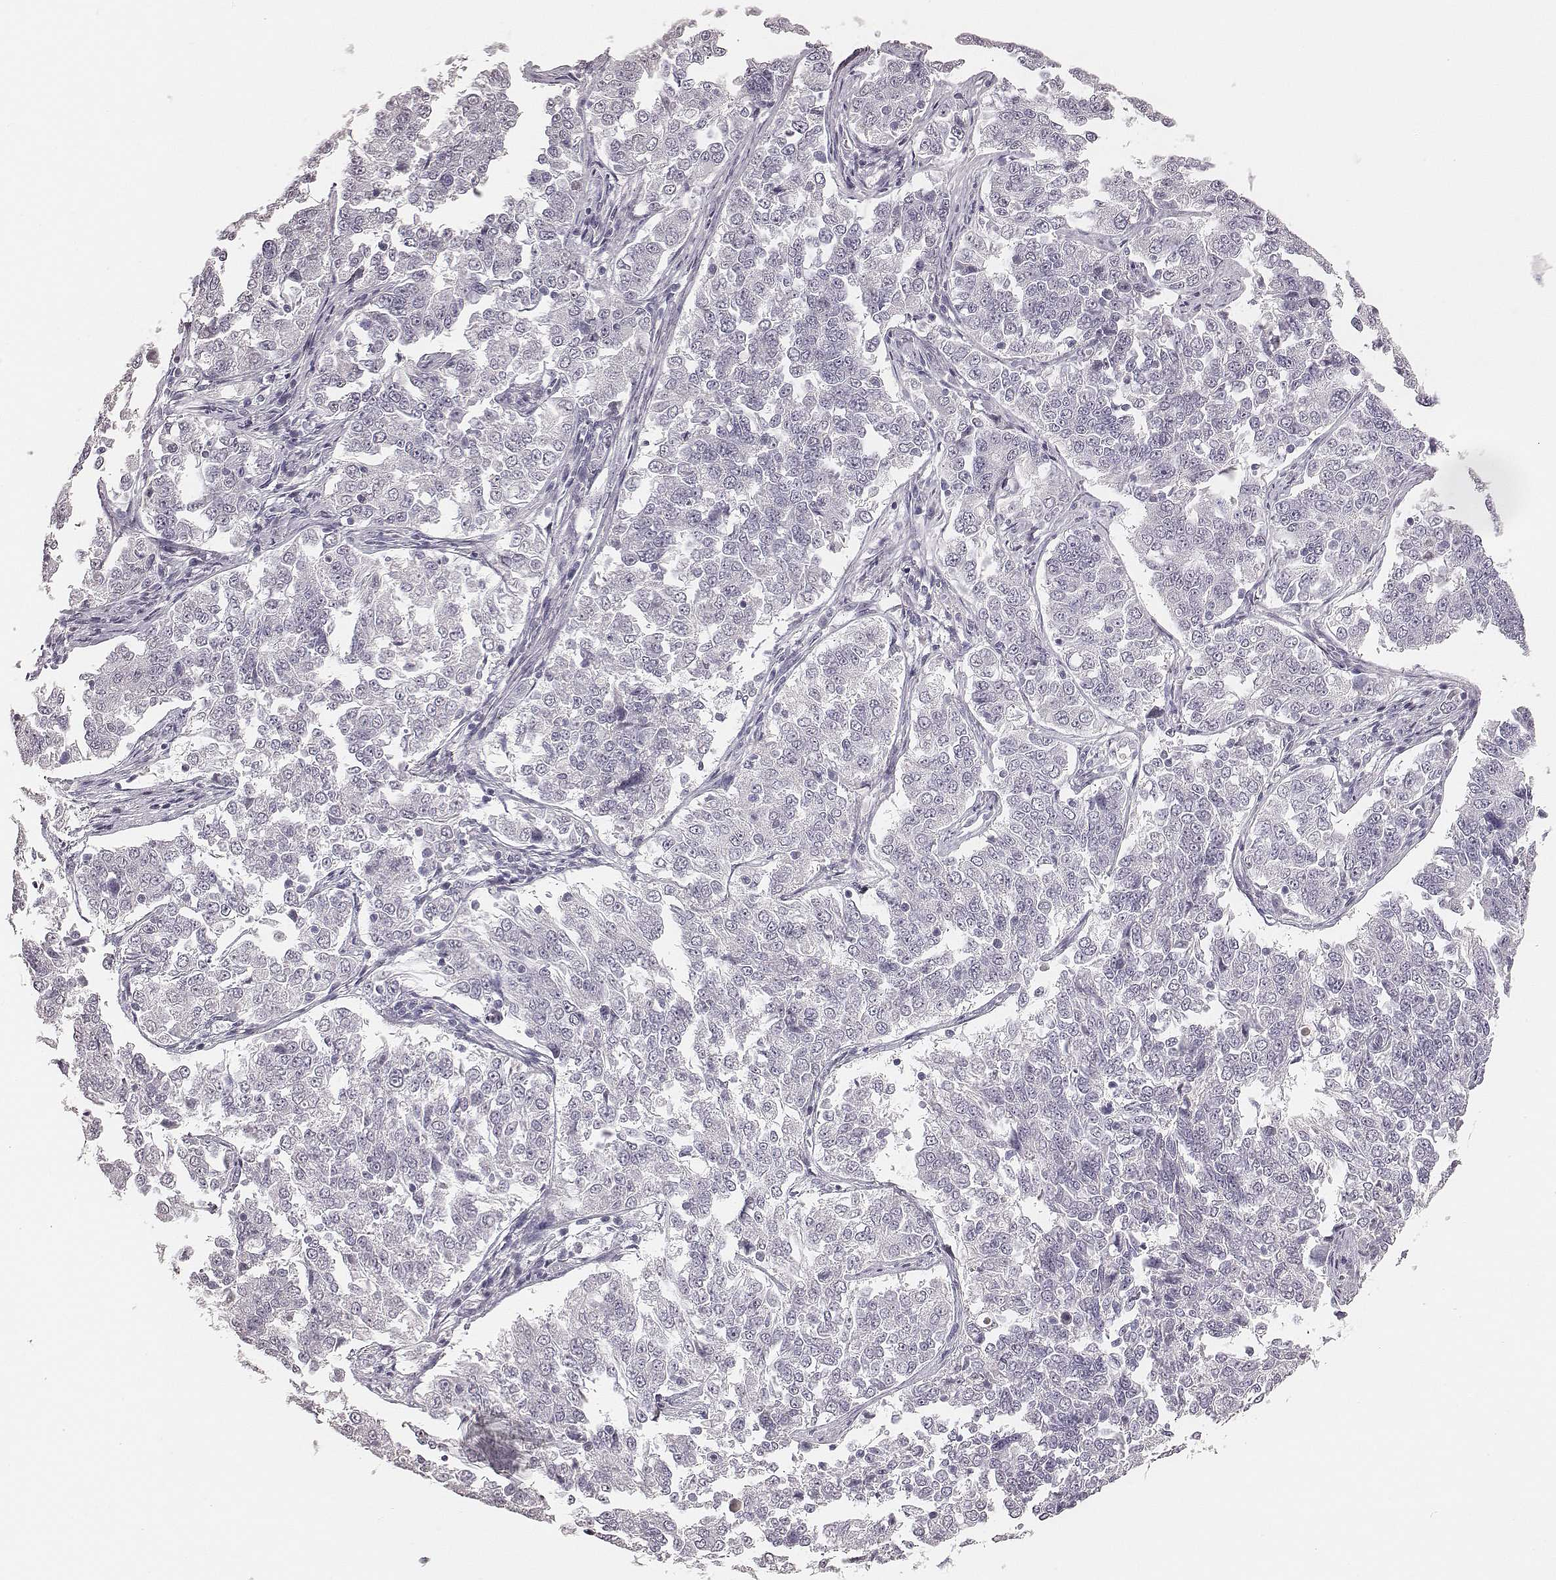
{"staining": {"intensity": "negative", "quantity": "none", "location": "none"}, "tissue": "endometrial cancer", "cell_type": "Tumor cells", "image_type": "cancer", "snomed": [{"axis": "morphology", "description": "Adenocarcinoma, NOS"}, {"axis": "topography", "description": "Endometrium"}], "caption": "Histopathology image shows no significant protein expression in tumor cells of adenocarcinoma (endometrial).", "gene": "CSHL1", "patient": {"sex": "female", "age": 43}}